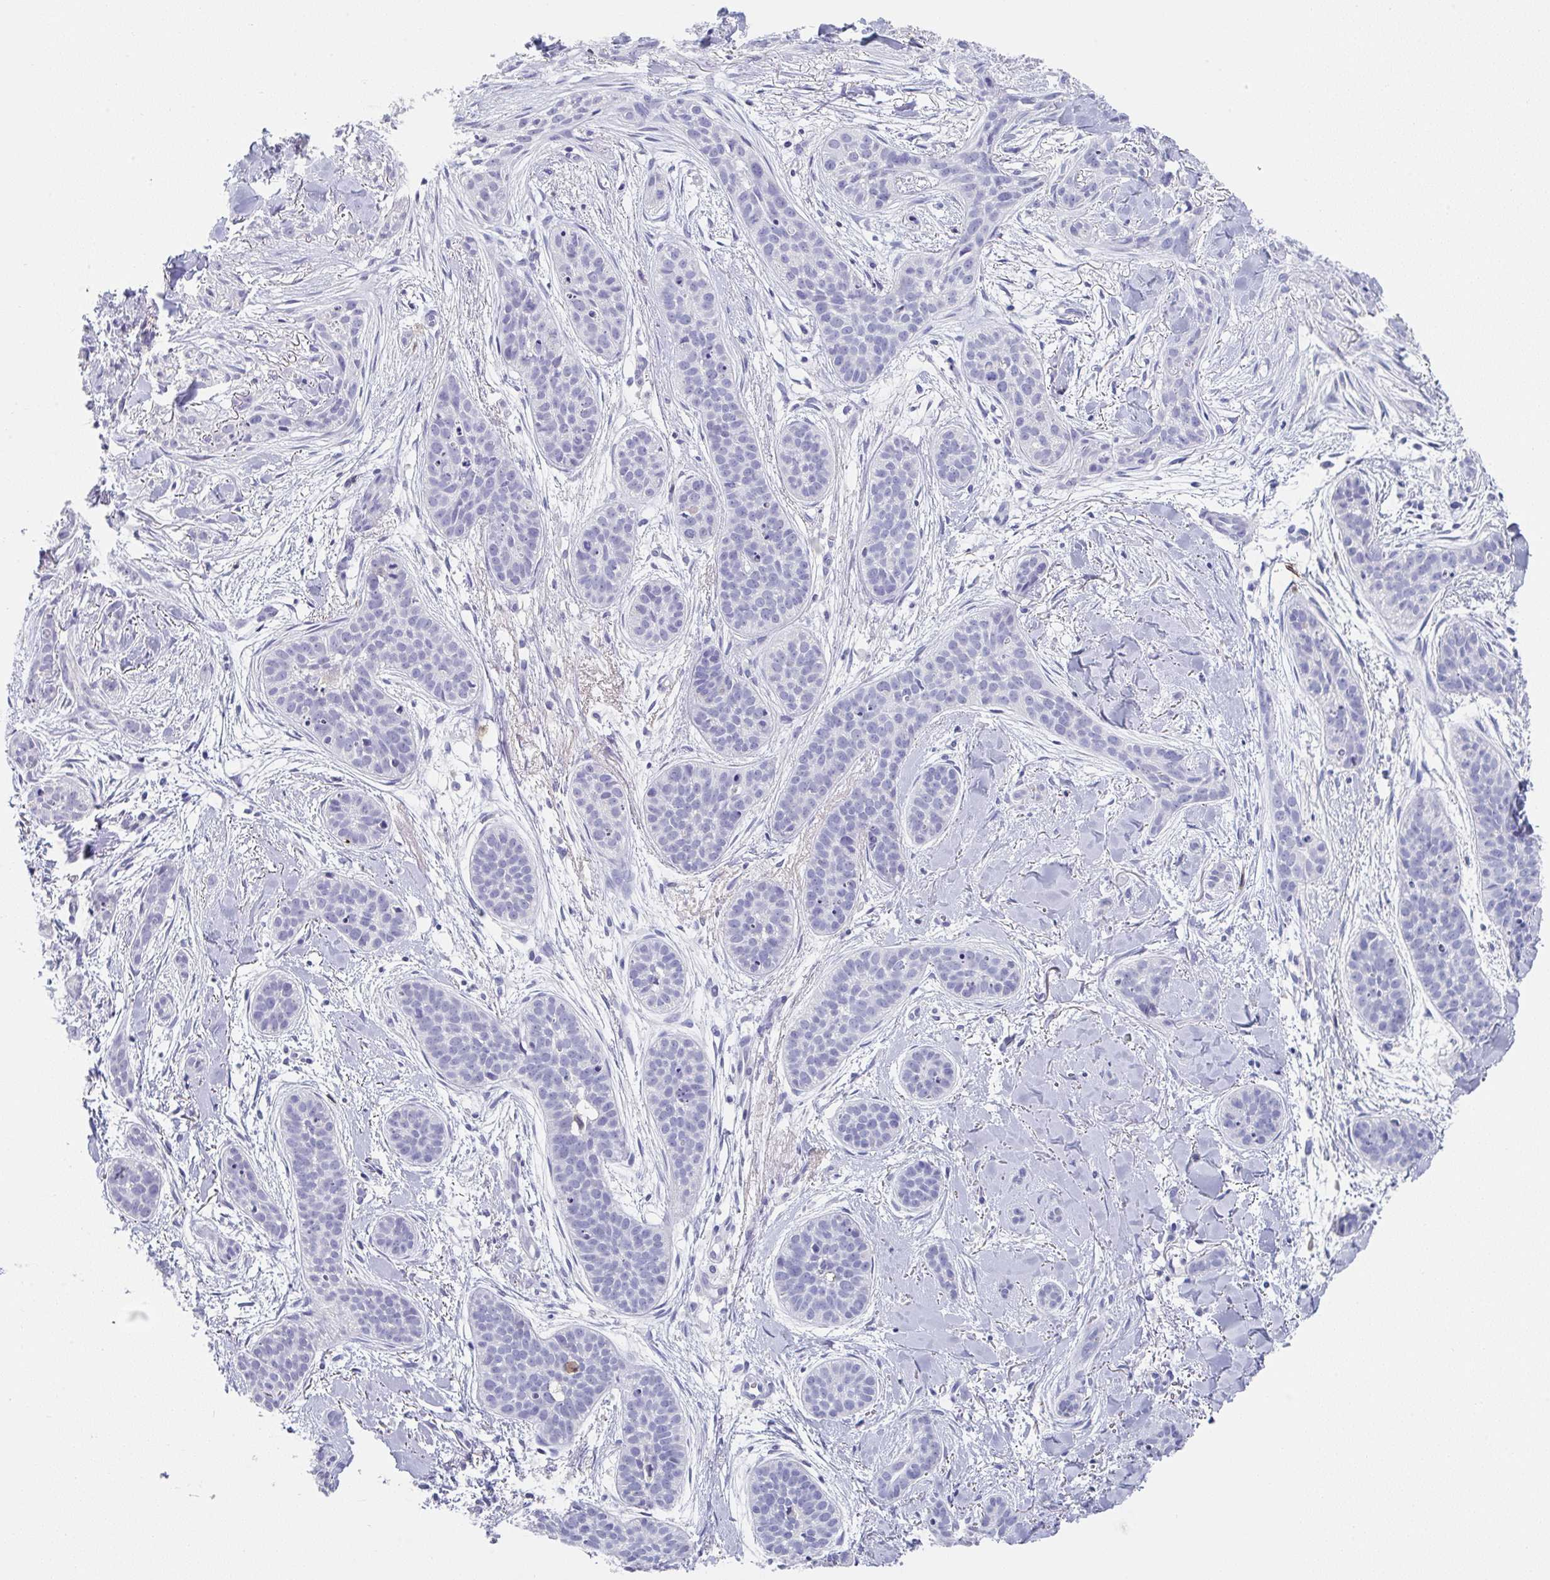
{"staining": {"intensity": "negative", "quantity": "none", "location": "none"}, "tissue": "skin cancer", "cell_type": "Tumor cells", "image_type": "cancer", "snomed": [{"axis": "morphology", "description": "Basal cell carcinoma"}, {"axis": "topography", "description": "Skin"}], "caption": "The image shows no staining of tumor cells in skin cancer (basal cell carcinoma). Nuclei are stained in blue.", "gene": "TNFRSF8", "patient": {"sex": "male", "age": 52}}